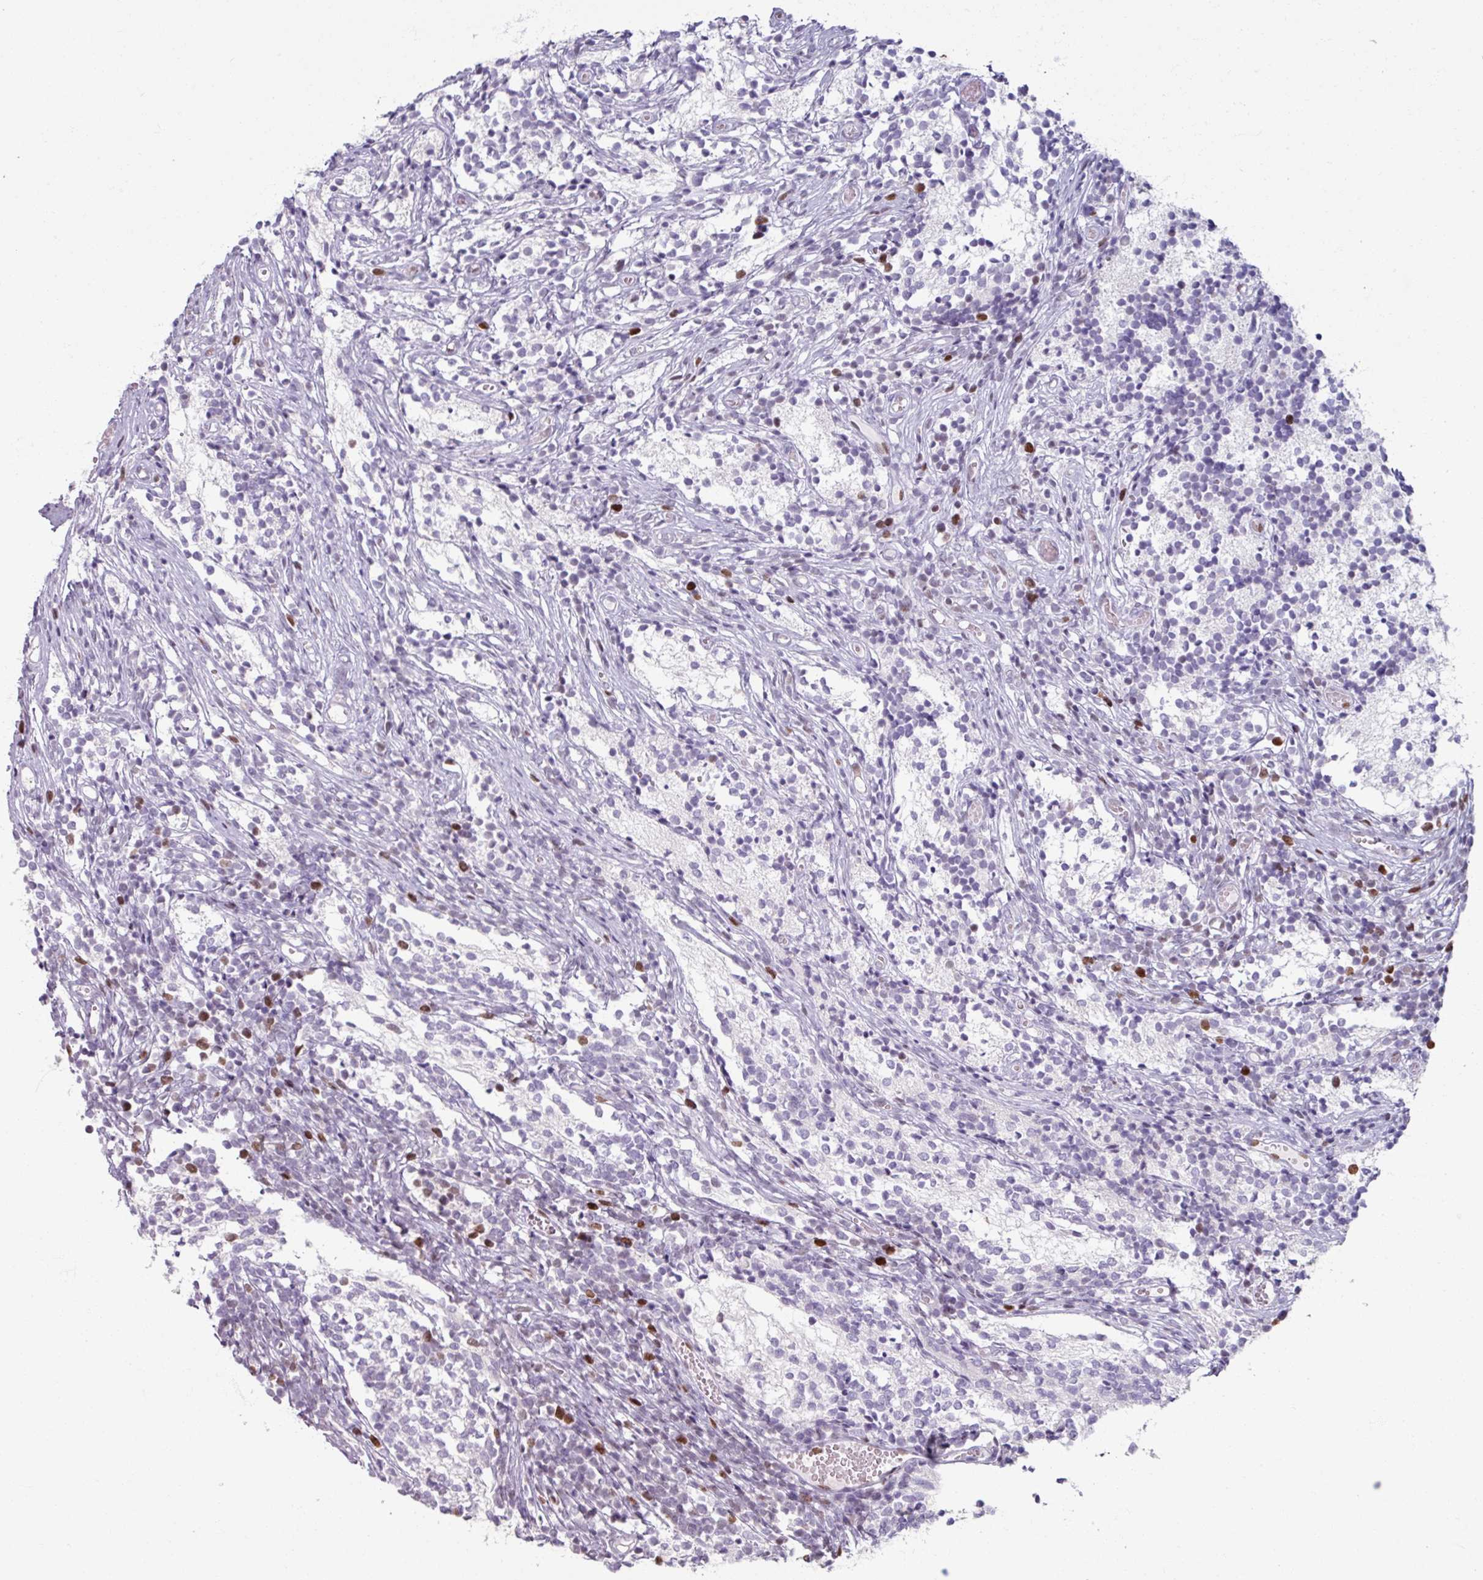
{"staining": {"intensity": "moderate", "quantity": "<25%", "location": "nuclear"}, "tissue": "glioma", "cell_type": "Tumor cells", "image_type": "cancer", "snomed": [{"axis": "morphology", "description": "Glioma, malignant, Low grade"}, {"axis": "topography", "description": "Brain"}], "caption": "High-power microscopy captured an immunohistochemistry micrograph of glioma, revealing moderate nuclear staining in about <25% of tumor cells.", "gene": "ATAD2", "patient": {"sex": "female", "age": 1}}